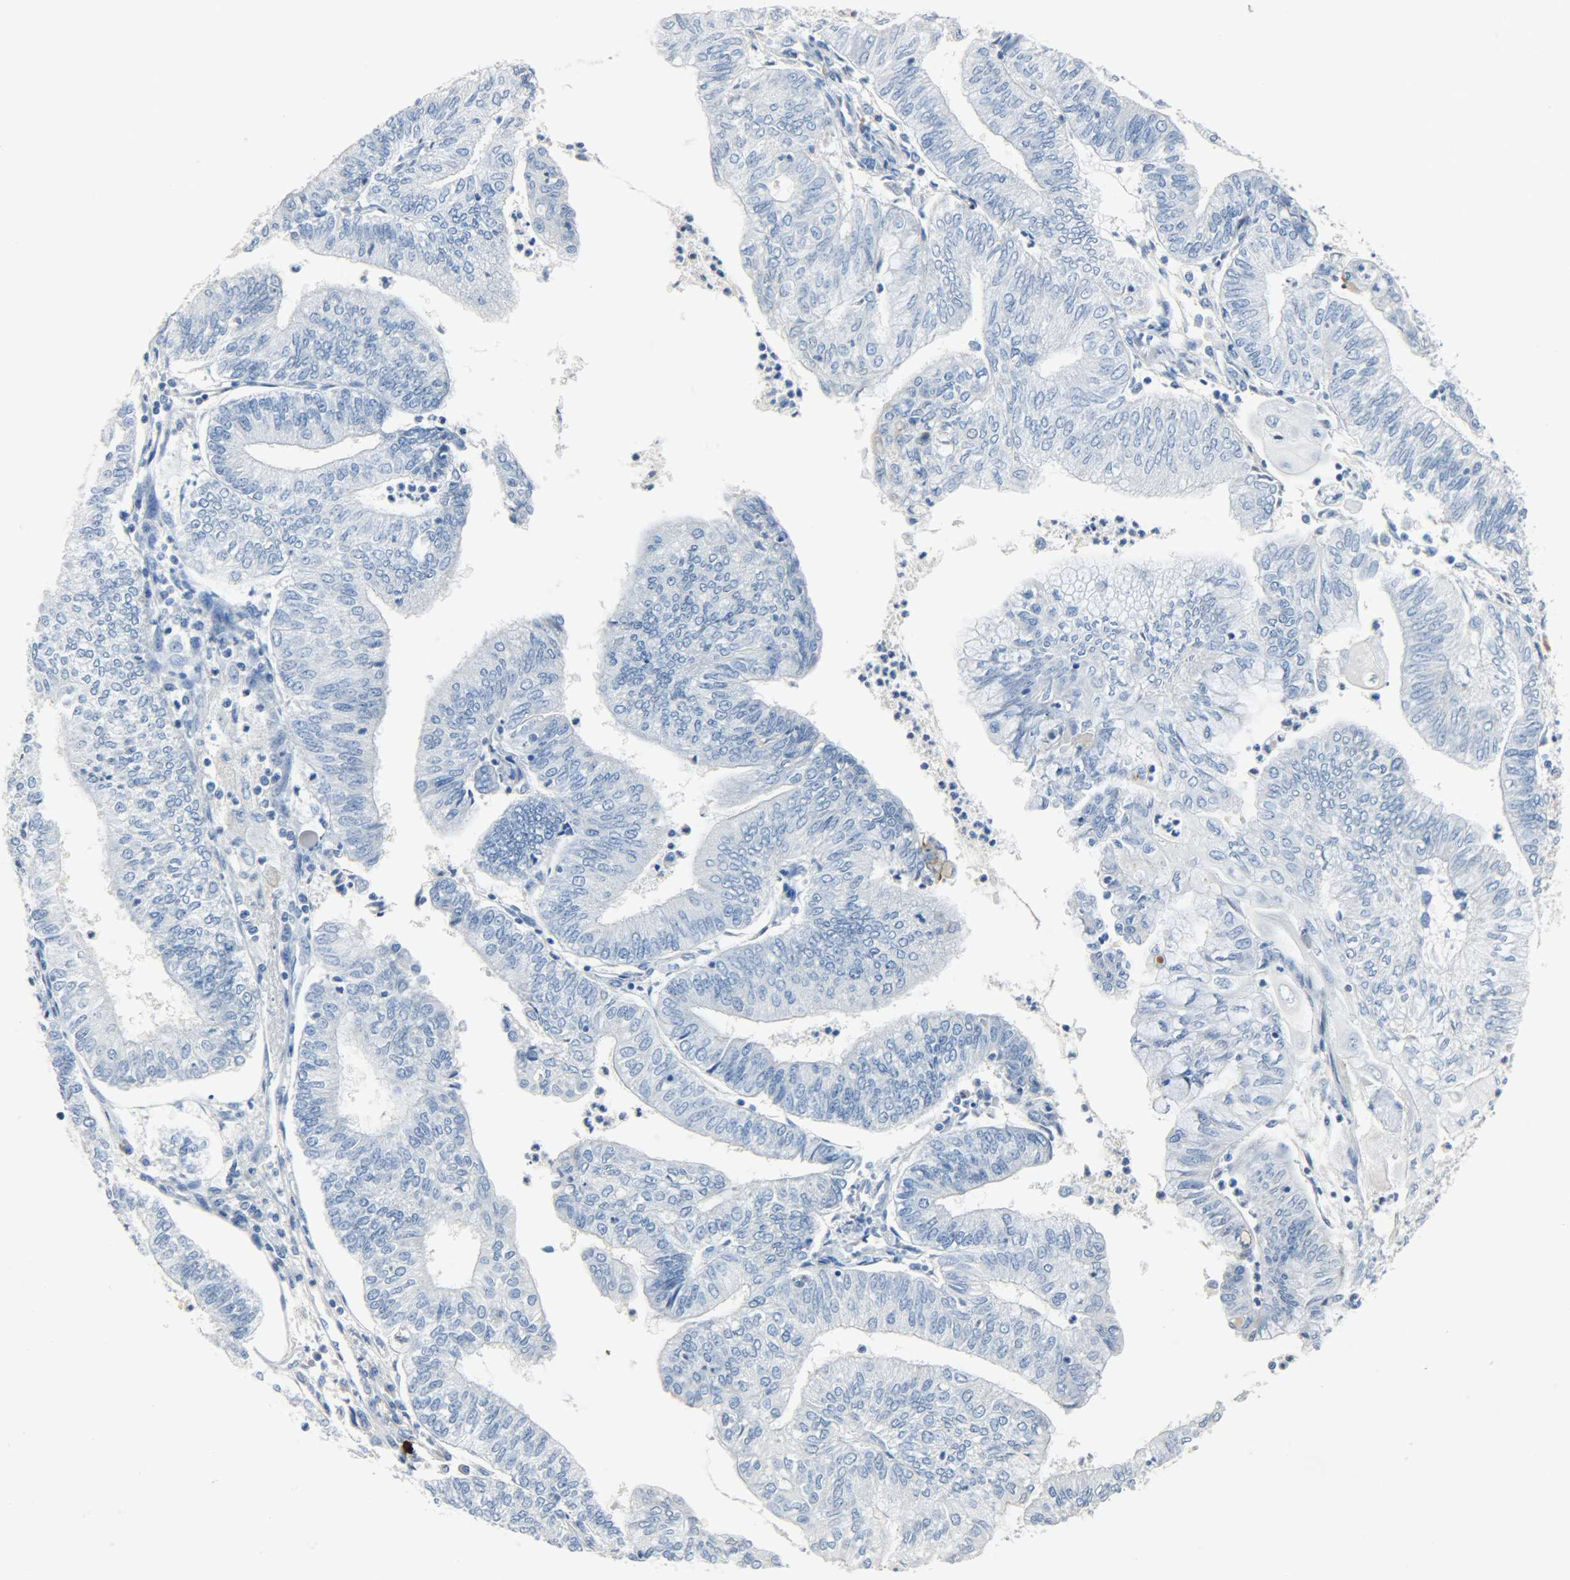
{"staining": {"intensity": "negative", "quantity": "none", "location": "none"}, "tissue": "endometrial cancer", "cell_type": "Tumor cells", "image_type": "cancer", "snomed": [{"axis": "morphology", "description": "Adenocarcinoma, NOS"}, {"axis": "topography", "description": "Endometrium"}], "caption": "The photomicrograph shows no significant expression in tumor cells of endometrial adenocarcinoma. (Stains: DAB (3,3'-diaminobenzidine) immunohistochemistry (IHC) with hematoxylin counter stain, Microscopy: brightfield microscopy at high magnification).", "gene": "CRP", "patient": {"sex": "female", "age": 59}}